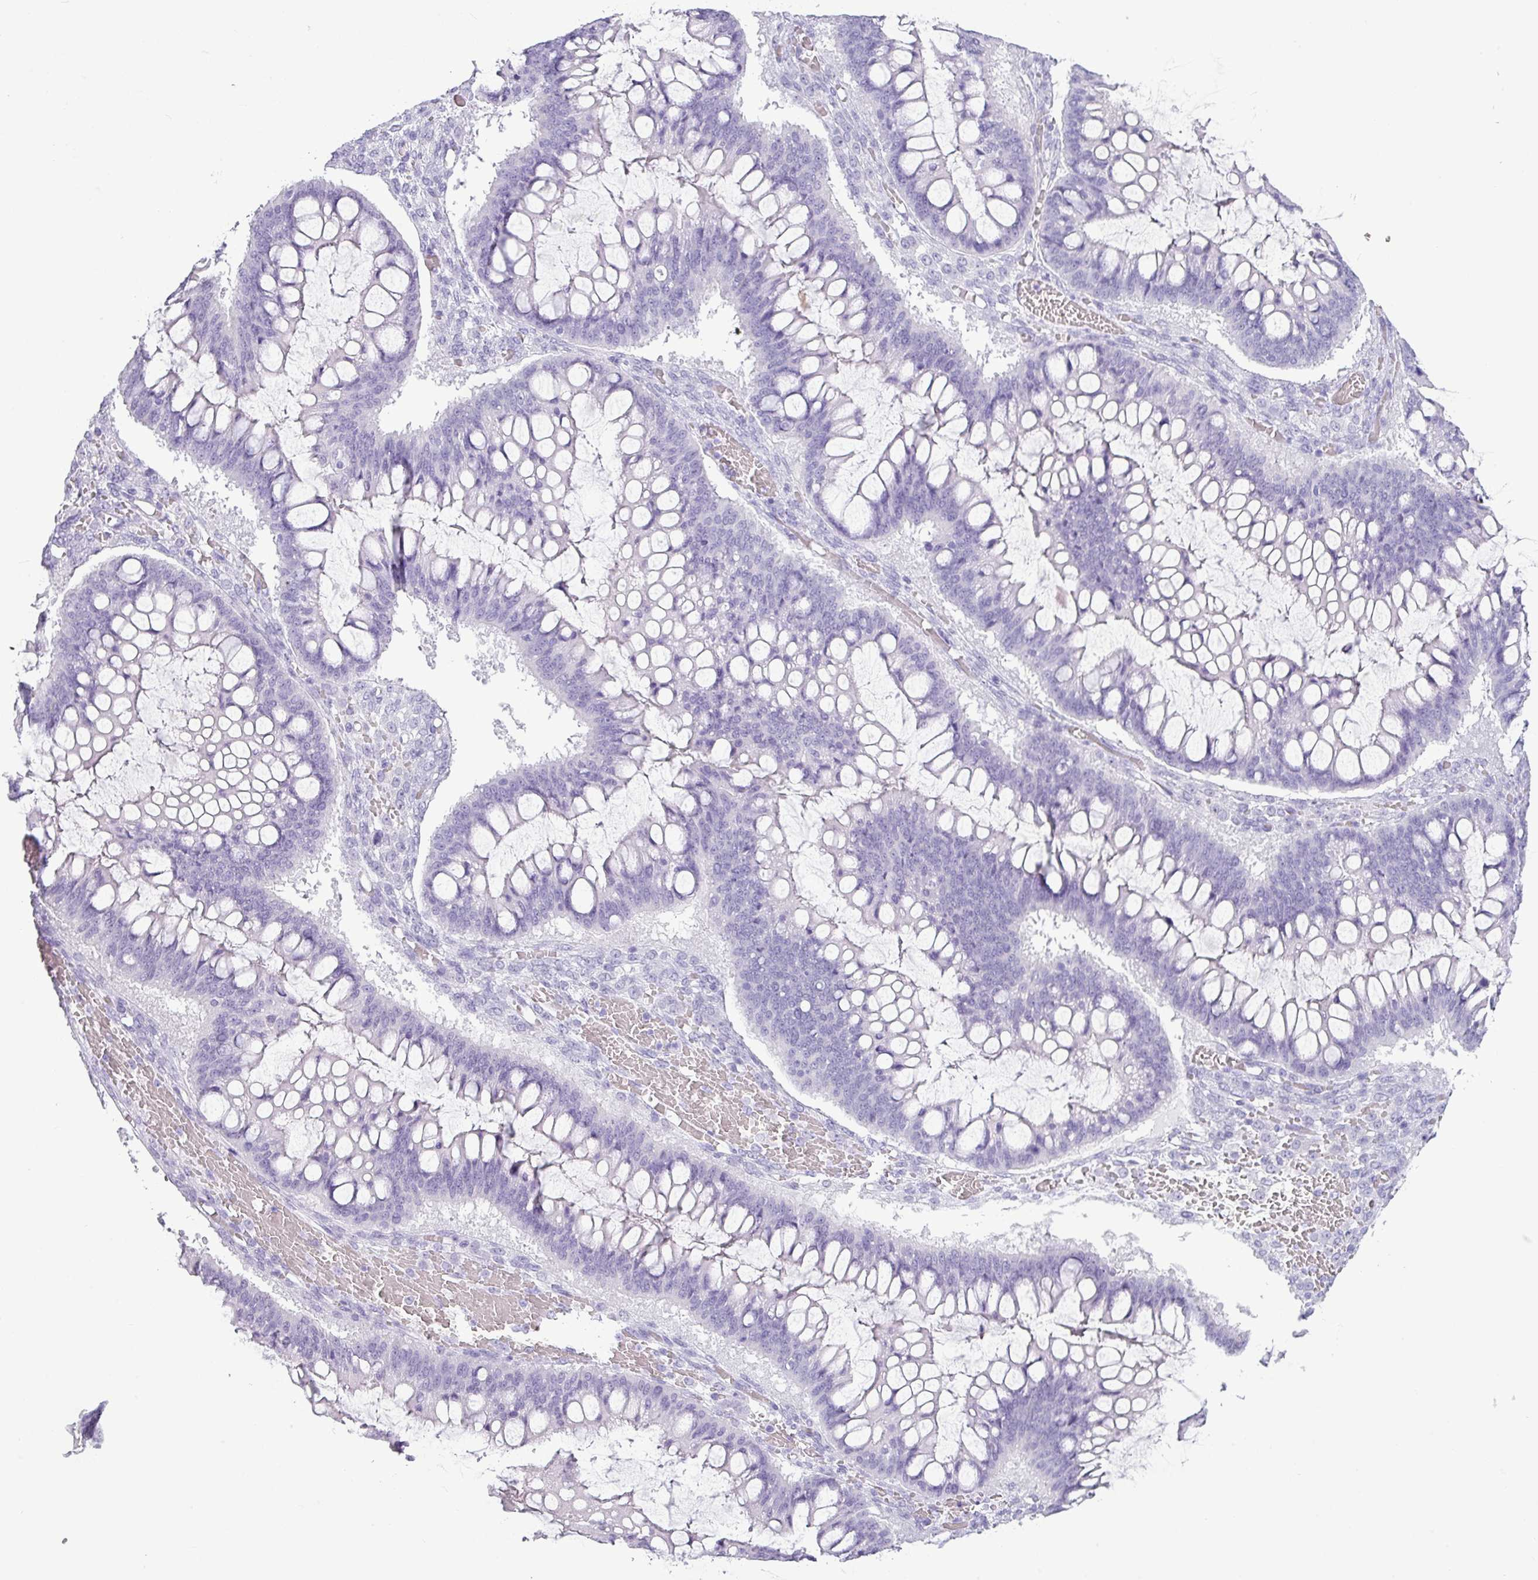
{"staining": {"intensity": "negative", "quantity": "none", "location": "none"}, "tissue": "ovarian cancer", "cell_type": "Tumor cells", "image_type": "cancer", "snomed": [{"axis": "morphology", "description": "Cystadenocarcinoma, mucinous, NOS"}, {"axis": "topography", "description": "Ovary"}], "caption": "High magnification brightfield microscopy of ovarian cancer stained with DAB (brown) and counterstained with hematoxylin (blue): tumor cells show no significant positivity.", "gene": "AMY1B", "patient": {"sex": "female", "age": 73}}